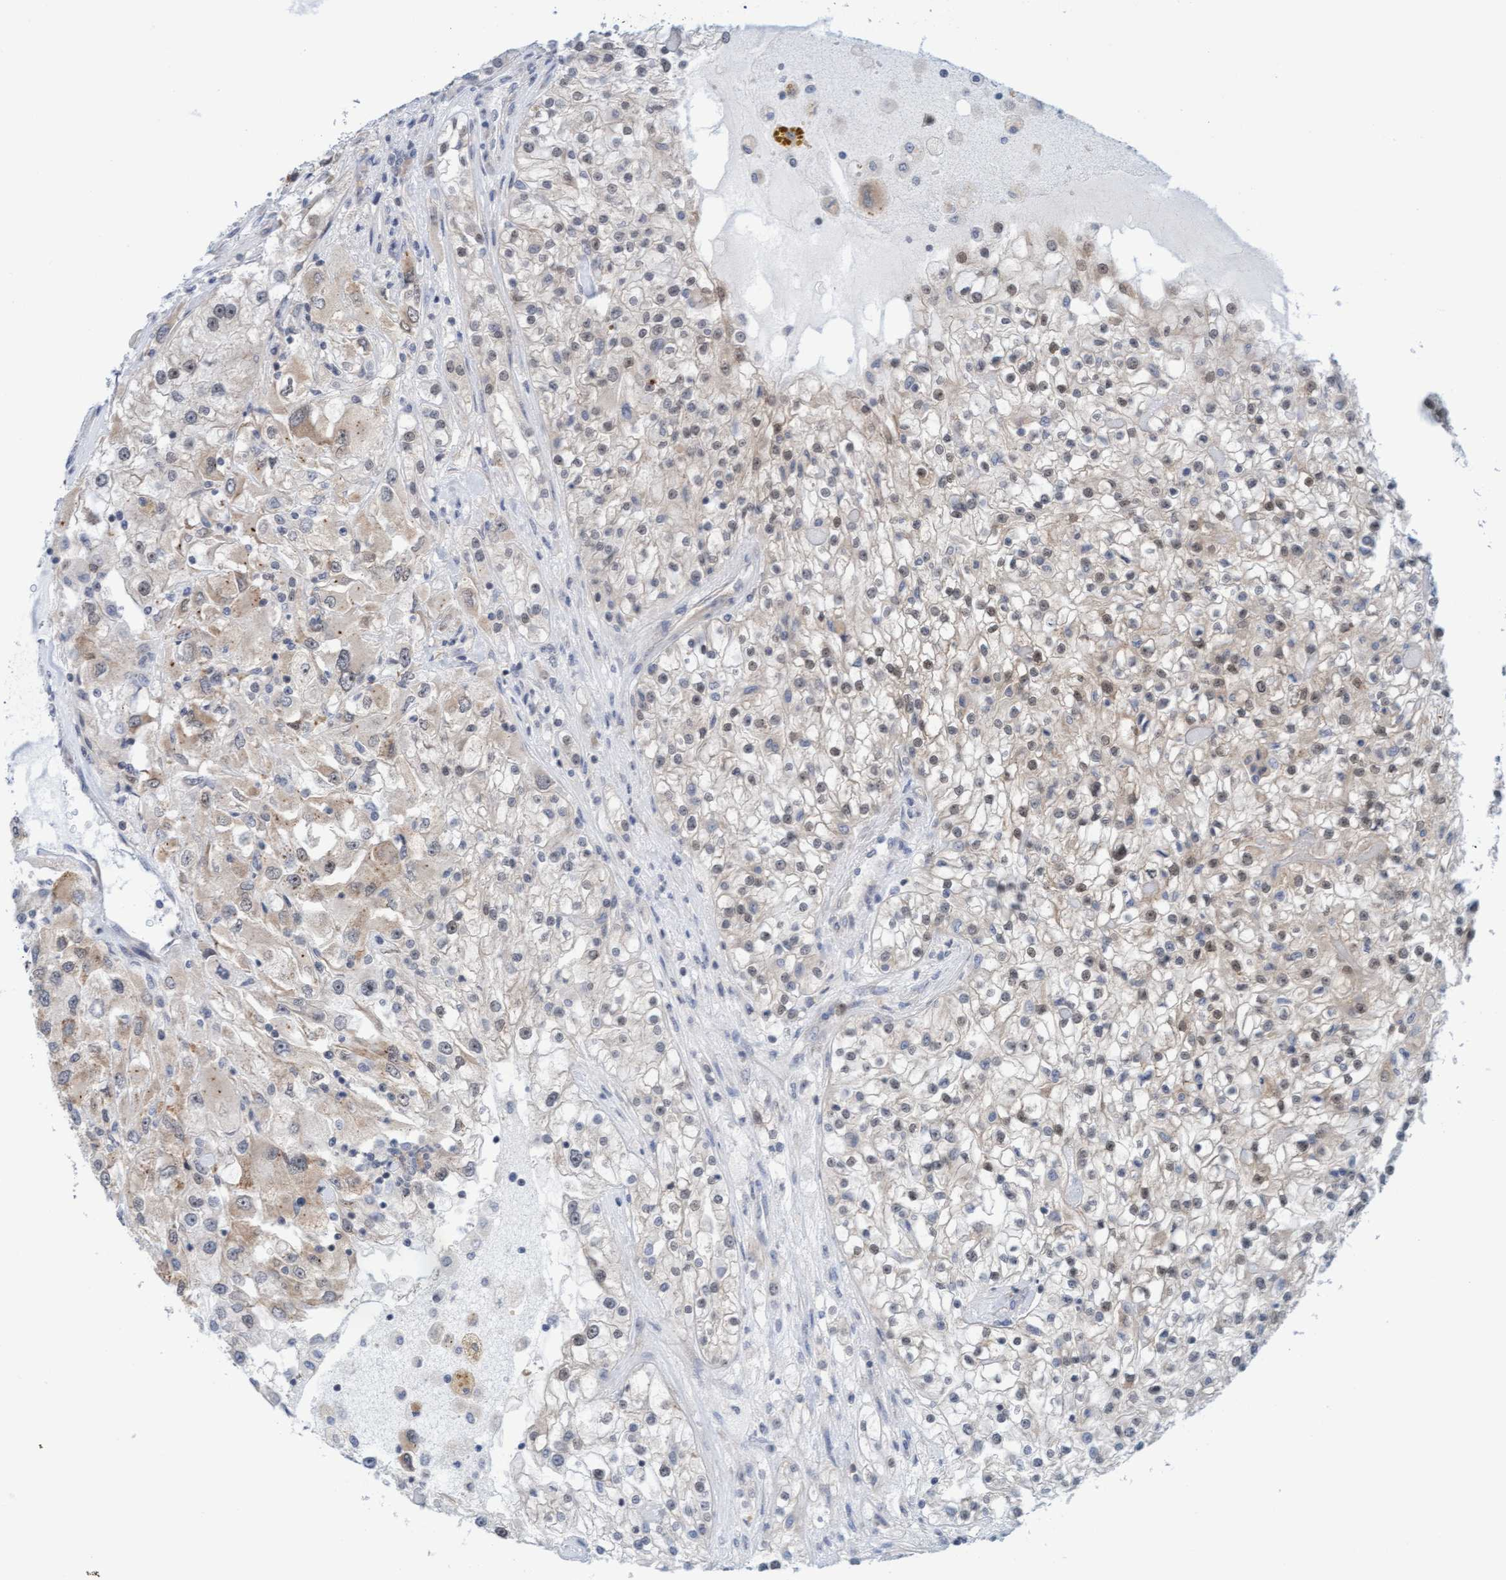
{"staining": {"intensity": "weak", "quantity": ">75%", "location": "cytoplasmic/membranous"}, "tissue": "renal cancer", "cell_type": "Tumor cells", "image_type": "cancer", "snomed": [{"axis": "morphology", "description": "Adenocarcinoma, NOS"}, {"axis": "topography", "description": "Kidney"}], "caption": "IHC (DAB (3,3'-diaminobenzidine)) staining of human adenocarcinoma (renal) demonstrates weak cytoplasmic/membranous protein expression in approximately >75% of tumor cells.", "gene": "AMZ2", "patient": {"sex": "female", "age": 52}}